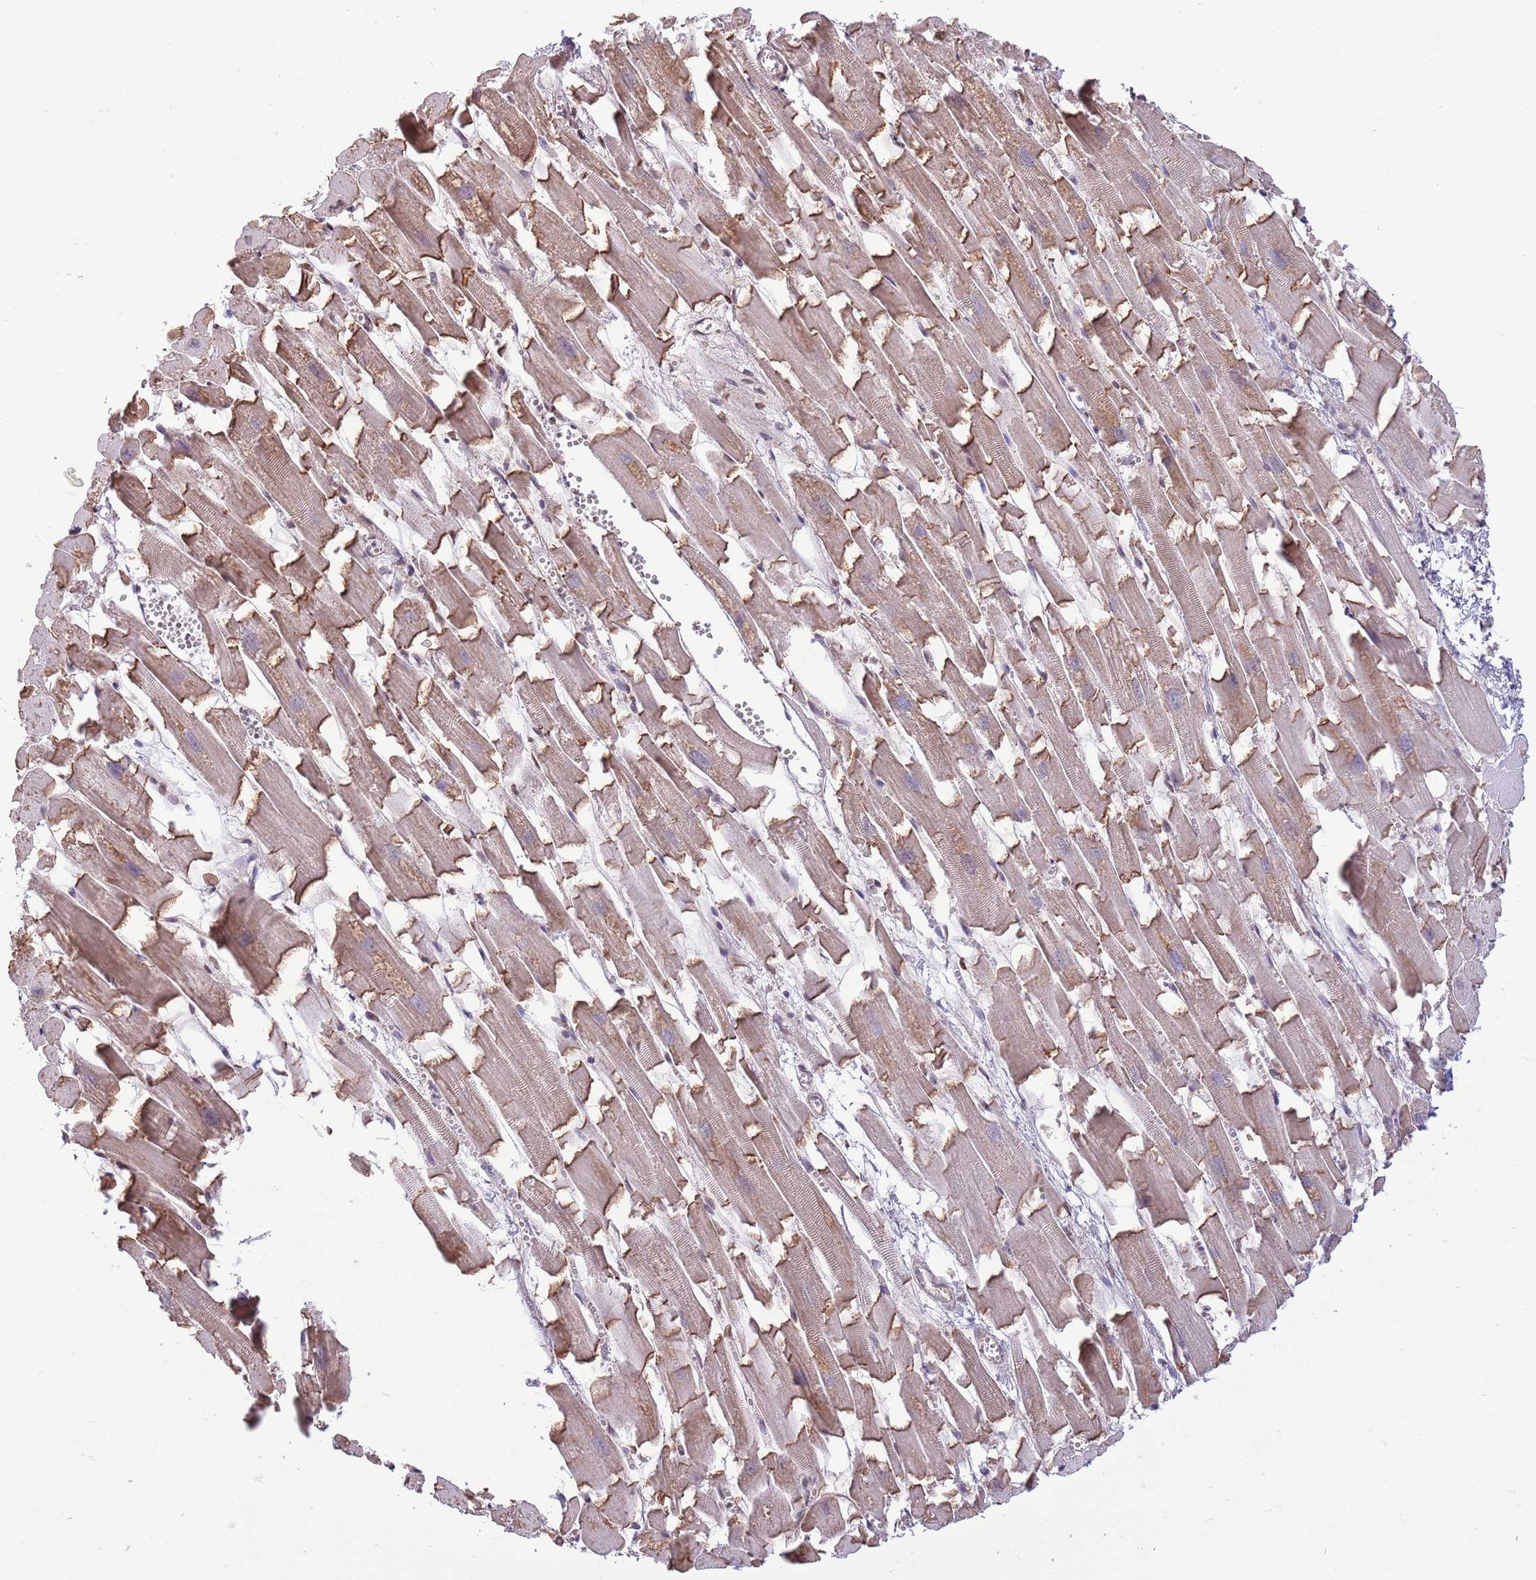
{"staining": {"intensity": "moderate", "quantity": ">75%", "location": "cytoplasmic/membranous"}, "tissue": "heart muscle", "cell_type": "Cardiomyocytes", "image_type": "normal", "snomed": [{"axis": "morphology", "description": "Normal tissue, NOS"}, {"axis": "topography", "description": "Heart"}], "caption": "Protein analysis of normal heart muscle shows moderate cytoplasmic/membranous positivity in approximately >75% of cardiomyocytes. Nuclei are stained in blue.", "gene": "ARL2BP", "patient": {"sex": "female", "age": 64}}